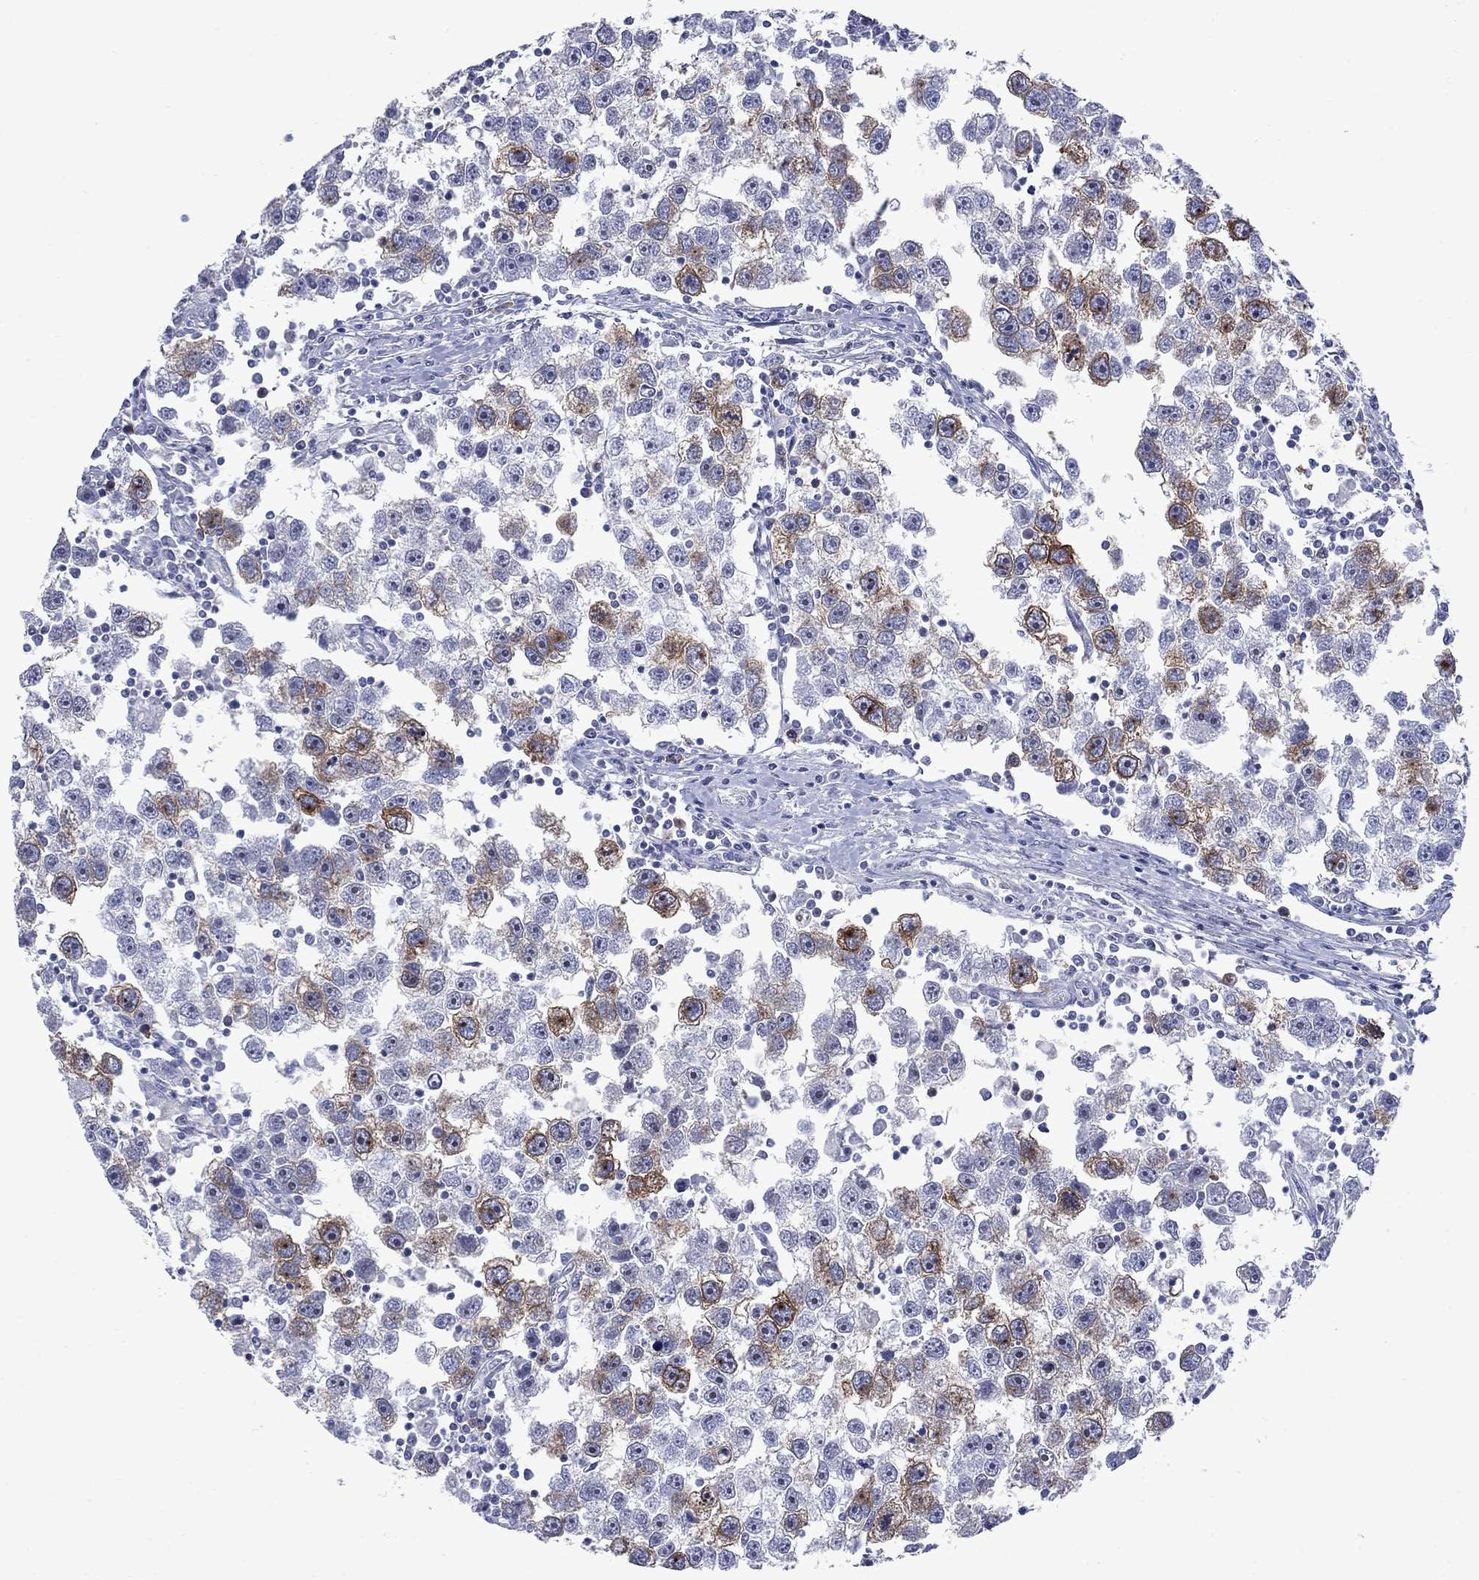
{"staining": {"intensity": "strong", "quantity": "<25%", "location": "cytoplasmic/membranous"}, "tissue": "testis cancer", "cell_type": "Tumor cells", "image_type": "cancer", "snomed": [{"axis": "morphology", "description": "Seminoma, NOS"}, {"axis": "topography", "description": "Testis"}], "caption": "Seminoma (testis) stained with immunohistochemistry demonstrates strong cytoplasmic/membranous positivity in about <25% of tumor cells. The staining was performed using DAB to visualize the protein expression in brown, while the nuclei were stained in blue with hematoxylin (Magnification: 20x).", "gene": "TACC3", "patient": {"sex": "male", "age": 30}}